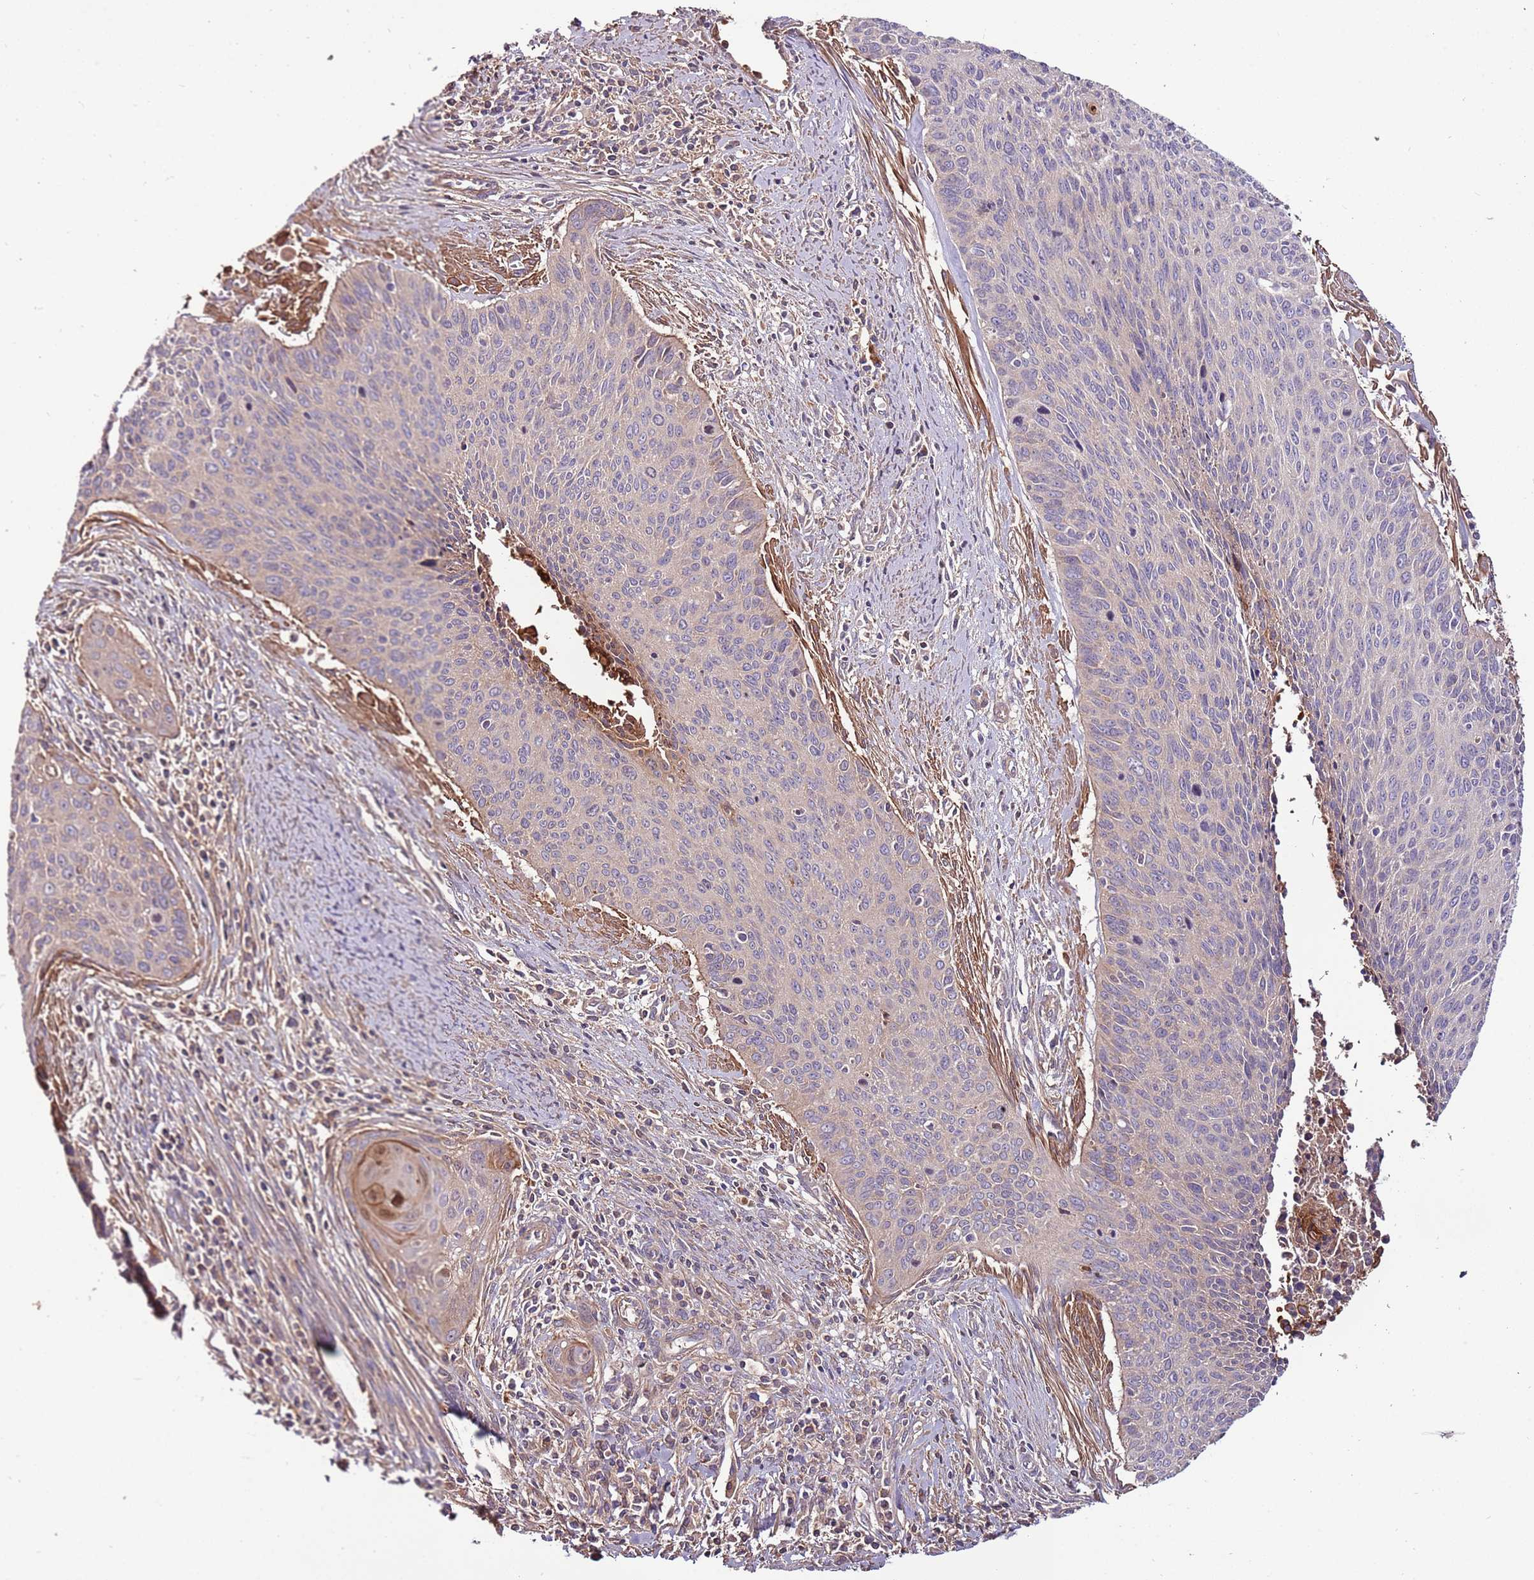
{"staining": {"intensity": "negative", "quantity": "none", "location": "none"}, "tissue": "cervical cancer", "cell_type": "Tumor cells", "image_type": "cancer", "snomed": [{"axis": "morphology", "description": "Squamous cell carcinoma, NOS"}, {"axis": "topography", "description": "Cervix"}], "caption": "Tumor cells show no significant staining in squamous cell carcinoma (cervical).", "gene": "DENR", "patient": {"sex": "female", "age": 55}}